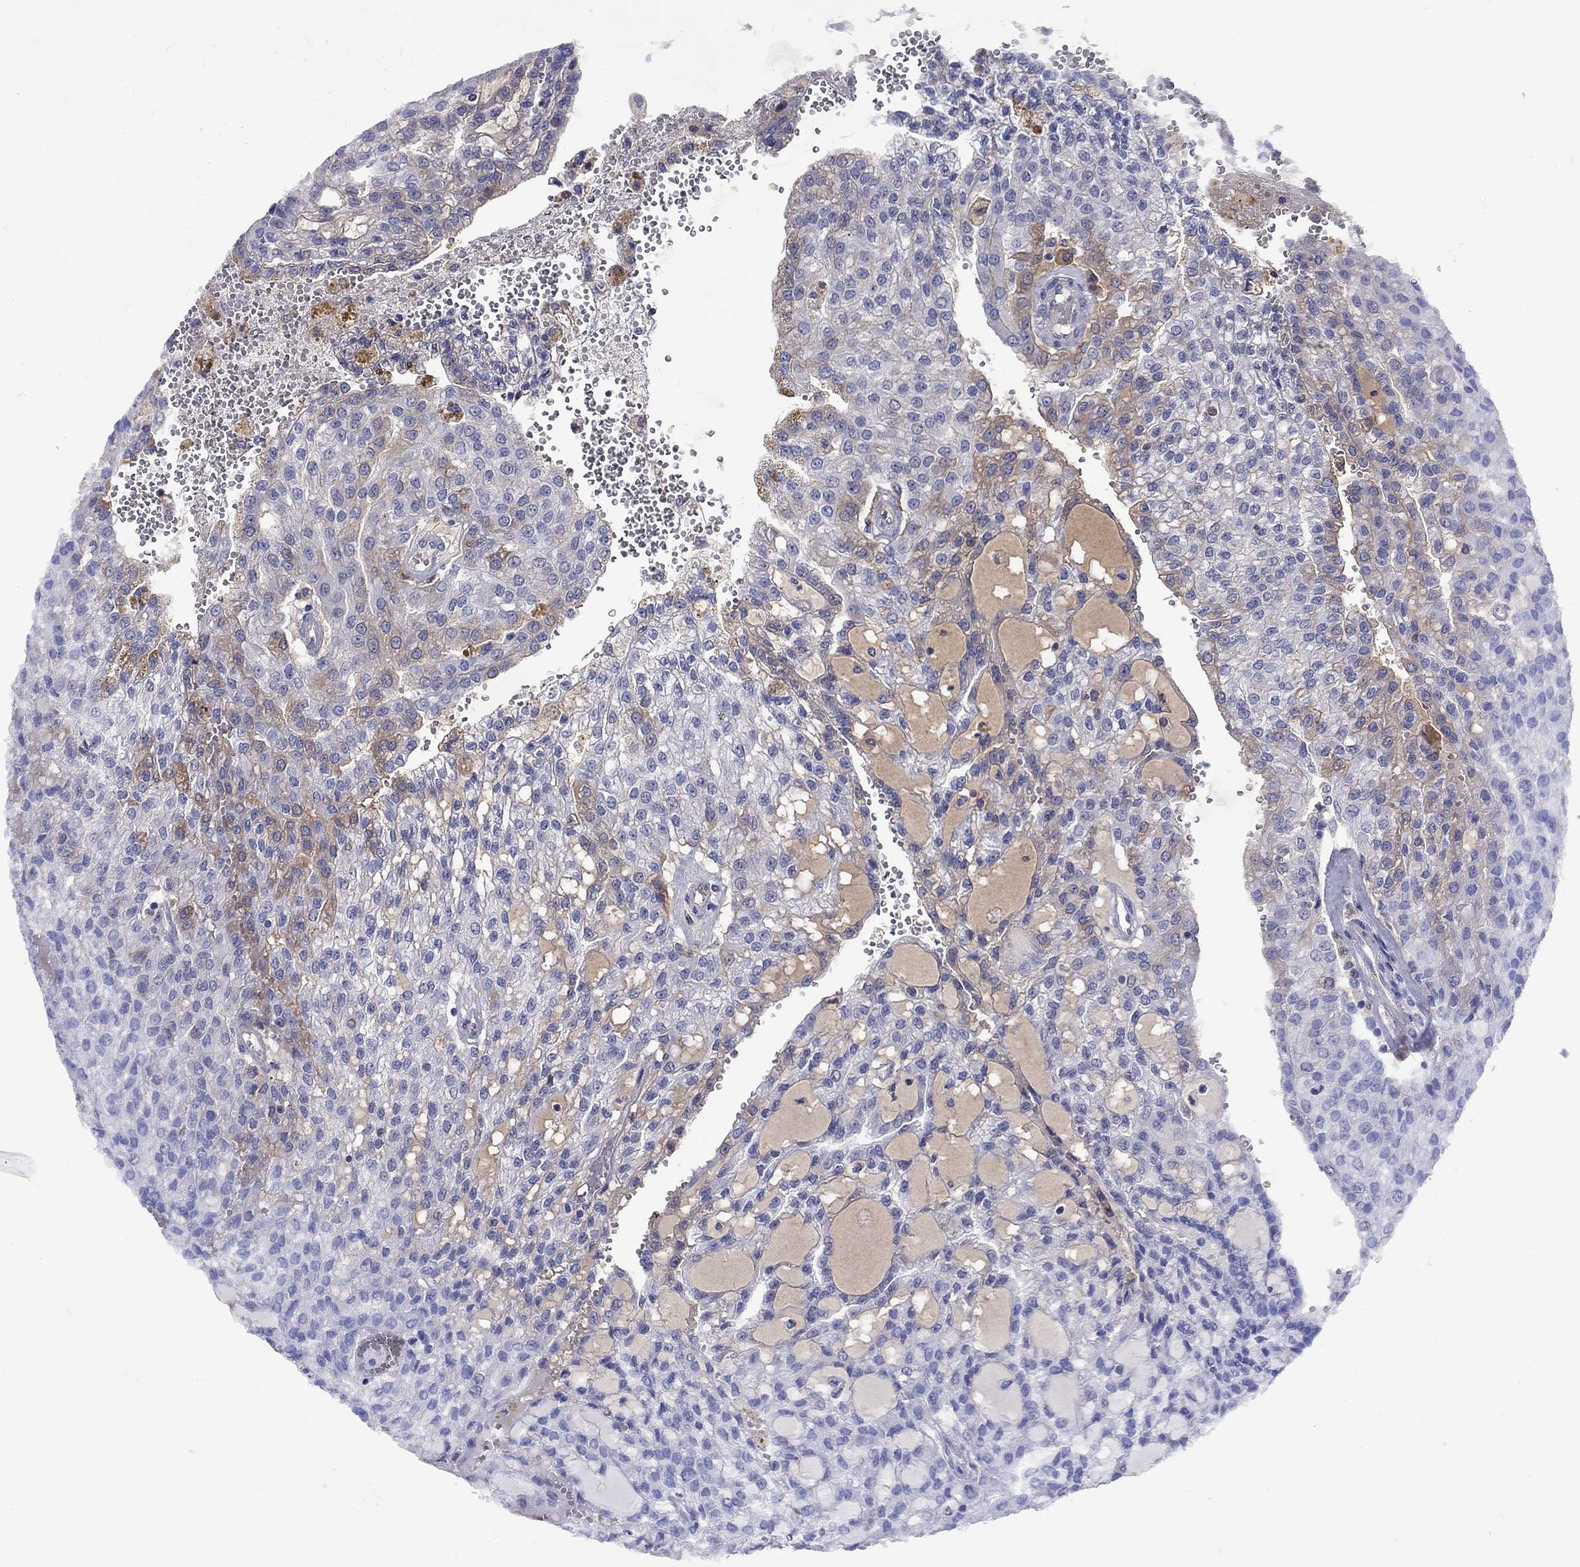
{"staining": {"intensity": "negative", "quantity": "none", "location": "none"}, "tissue": "renal cancer", "cell_type": "Tumor cells", "image_type": "cancer", "snomed": [{"axis": "morphology", "description": "Adenocarcinoma, NOS"}, {"axis": "topography", "description": "Kidney"}], "caption": "Tumor cells are negative for brown protein staining in adenocarcinoma (renal).", "gene": "APOA2", "patient": {"sex": "male", "age": 63}}